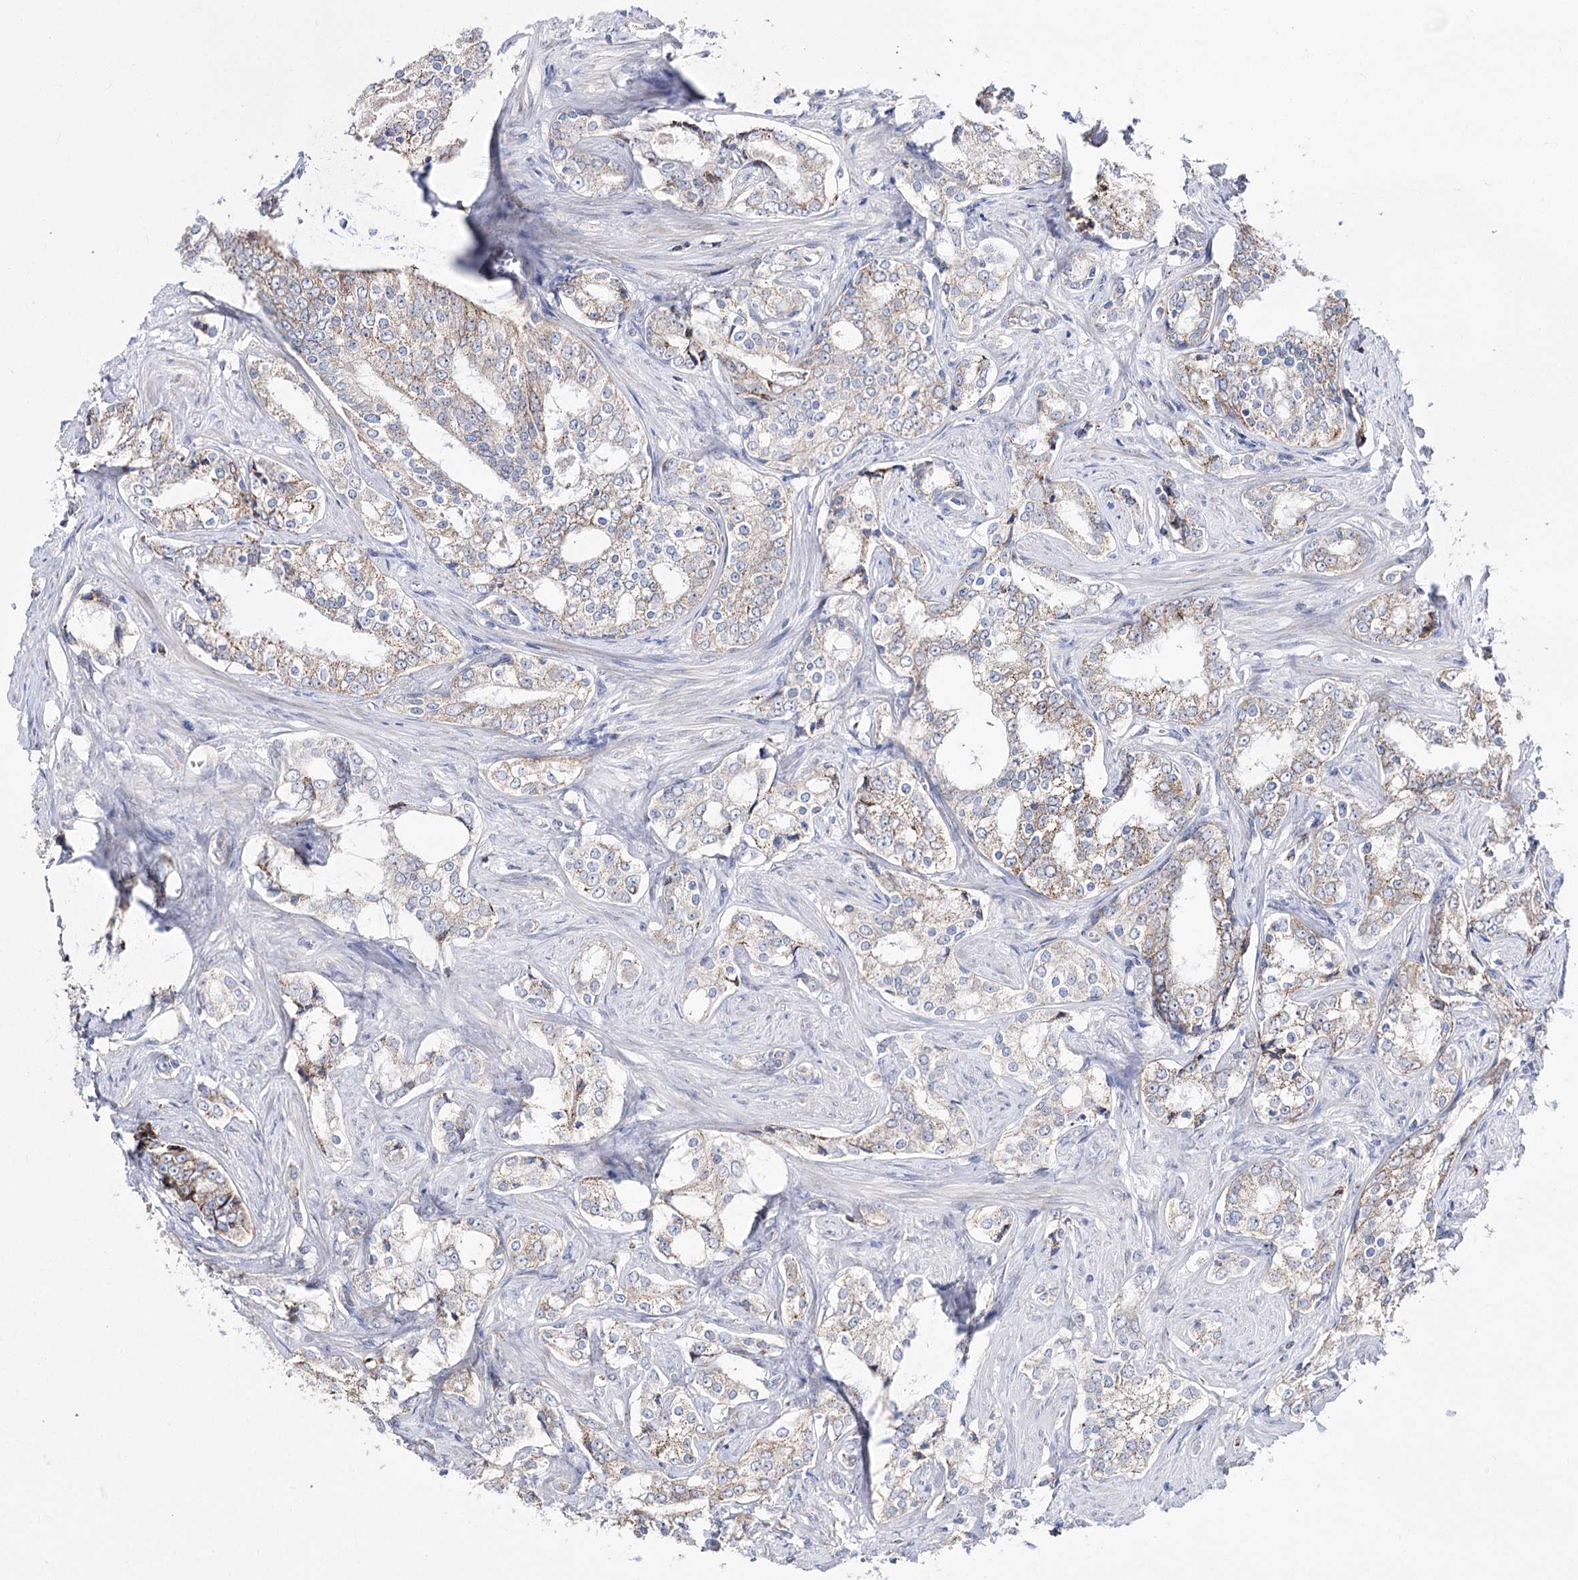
{"staining": {"intensity": "weak", "quantity": "<25%", "location": "cytoplasmic/membranous"}, "tissue": "prostate cancer", "cell_type": "Tumor cells", "image_type": "cancer", "snomed": [{"axis": "morphology", "description": "Adenocarcinoma, High grade"}, {"axis": "topography", "description": "Prostate"}], "caption": "Protein analysis of prostate adenocarcinoma (high-grade) reveals no significant staining in tumor cells. (Immunohistochemistry, brightfield microscopy, high magnification).", "gene": "OSBPL5", "patient": {"sex": "male", "age": 66}}